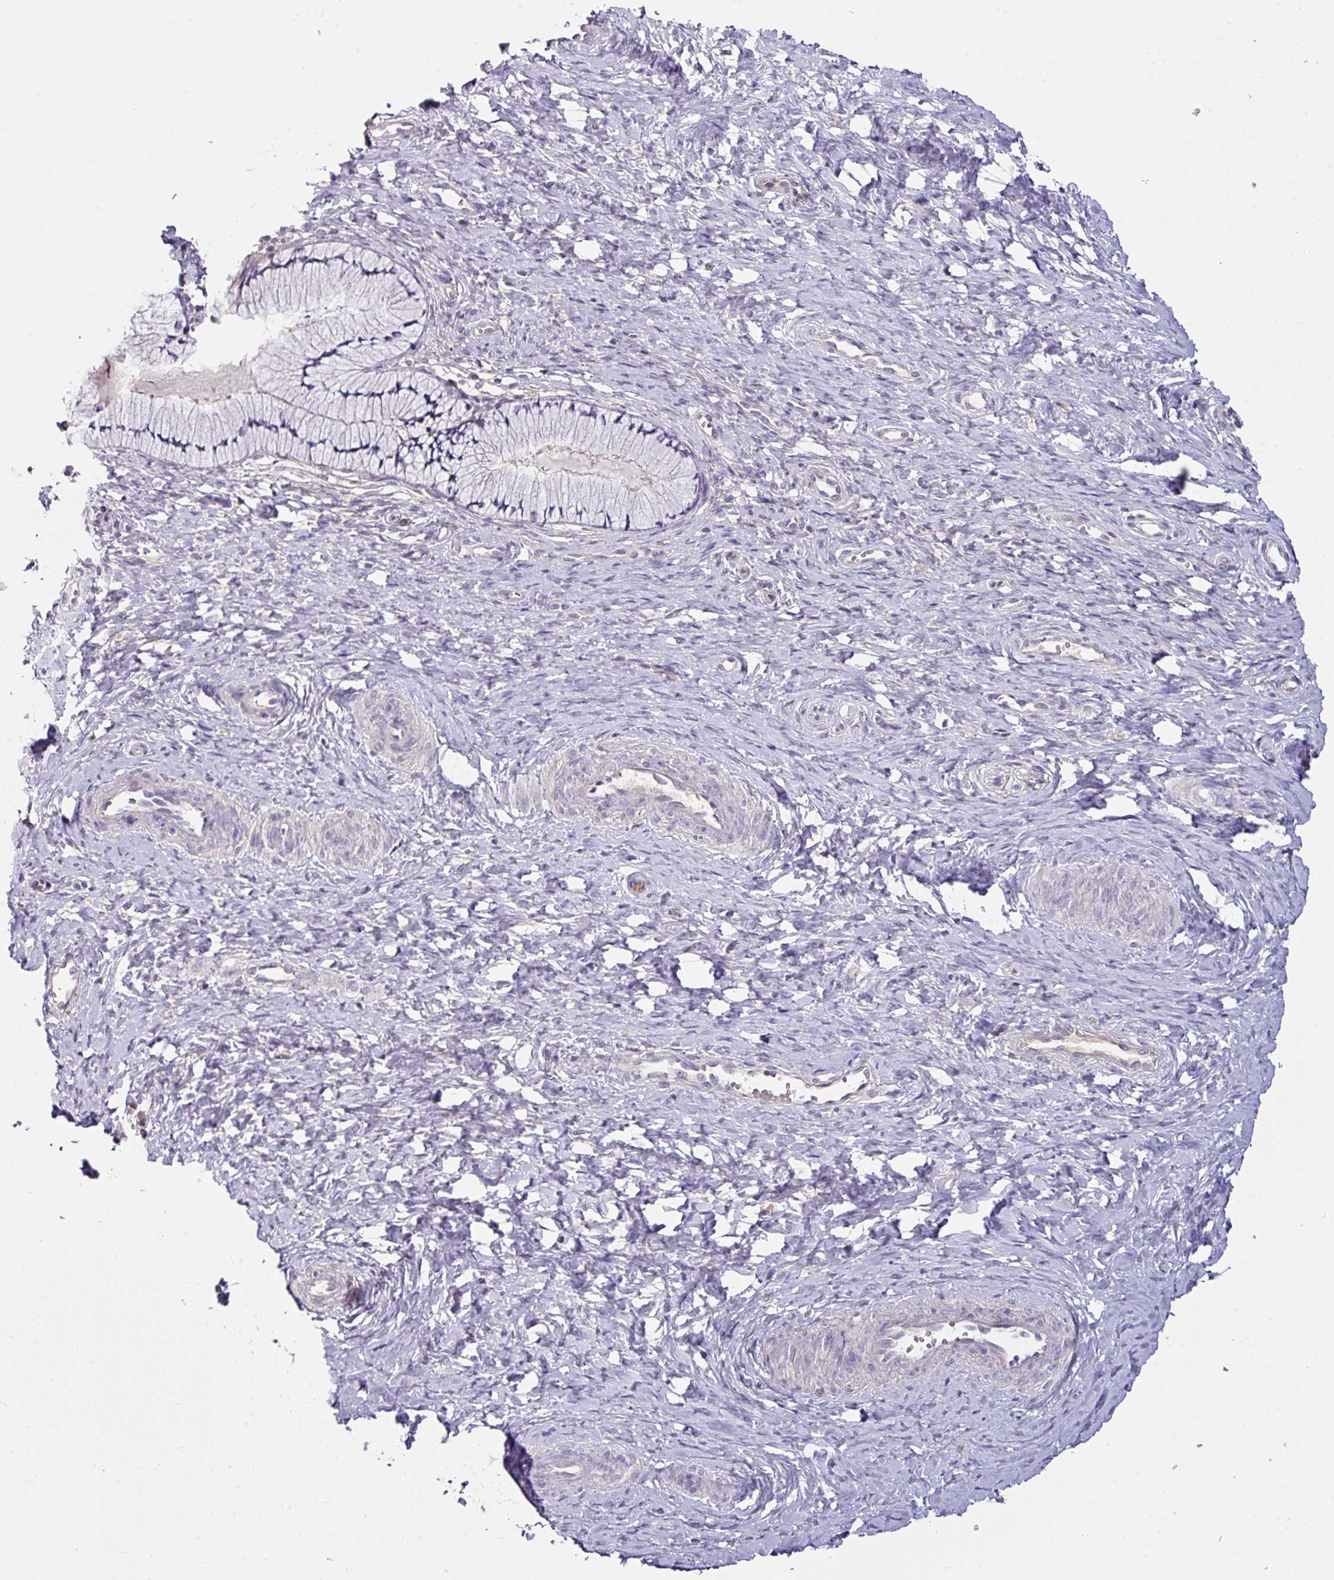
{"staining": {"intensity": "negative", "quantity": "none", "location": "none"}, "tissue": "cervix", "cell_type": "Glandular cells", "image_type": "normal", "snomed": [{"axis": "morphology", "description": "Normal tissue, NOS"}, {"axis": "topography", "description": "Cervix"}], "caption": "IHC photomicrograph of benign cervix stained for a protein (brown), which exhibits no positivity in glandular cells.", "gene": "SLAMF6", "patient": {"sex": "female", "age": 36}}